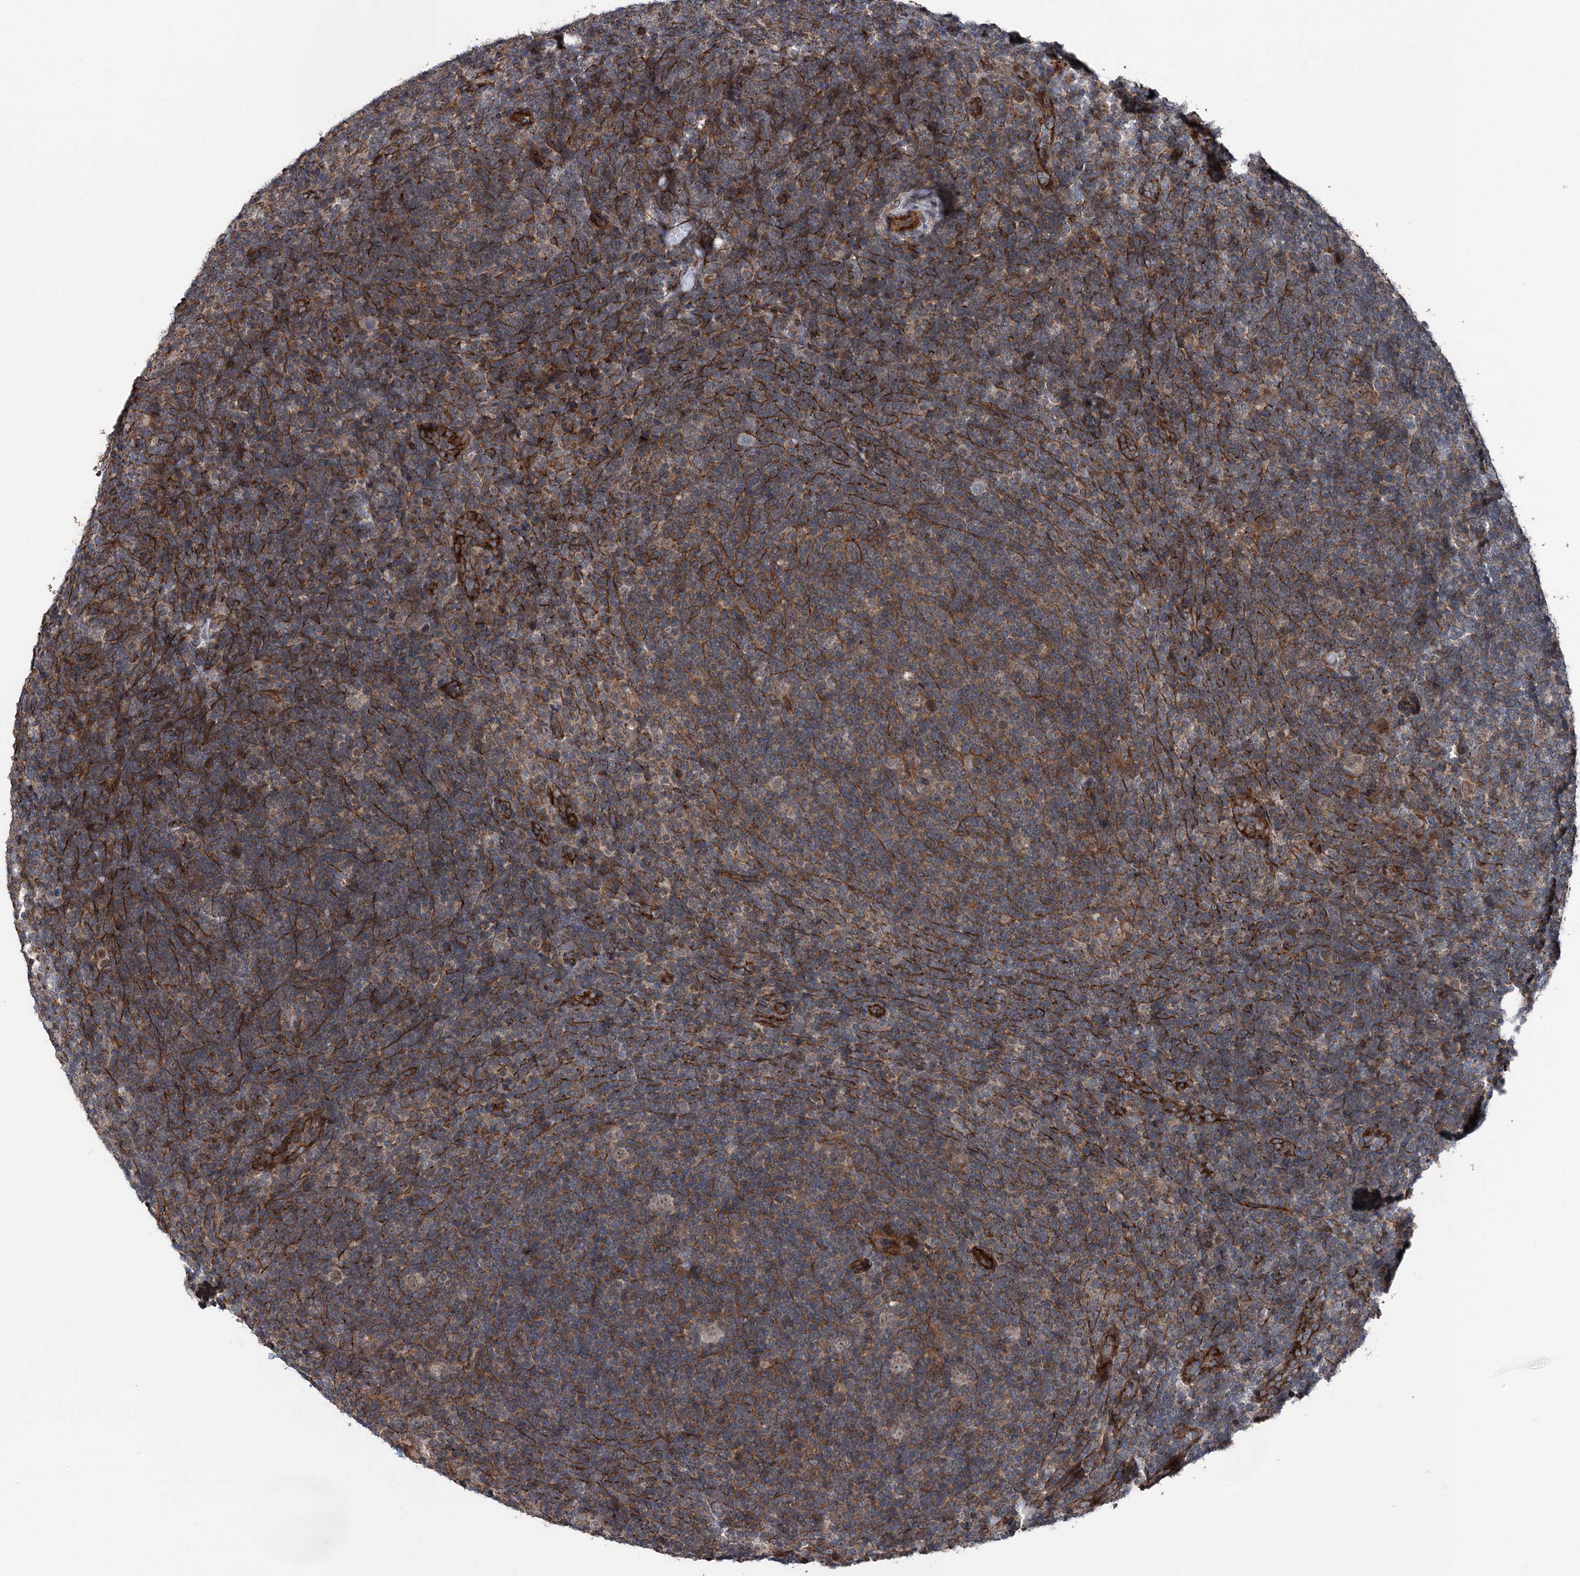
{"staining": {"intensity": "negative", "quantity": "none", "location": "none"}, "tissue": "lymphoma", "cell_type": "Tumor cells", "image_type": "cancer", "snomed": [{"axis": "morphology", "description": "Hodgkin's disease, NOS"}, {"axis": "topography", "description": "Lymph node"}], "caption": "Protein analysis of Hodgkin's disease displays no significant positivity in tumor cells. The staining was performed using DAB to visualize the protein expression in brown, while the nuclei were stained in blue with hematoxylin (Magnification: 20x).", "gene": "ITFG2", "patient": {"sex": "female", "age": 57}}